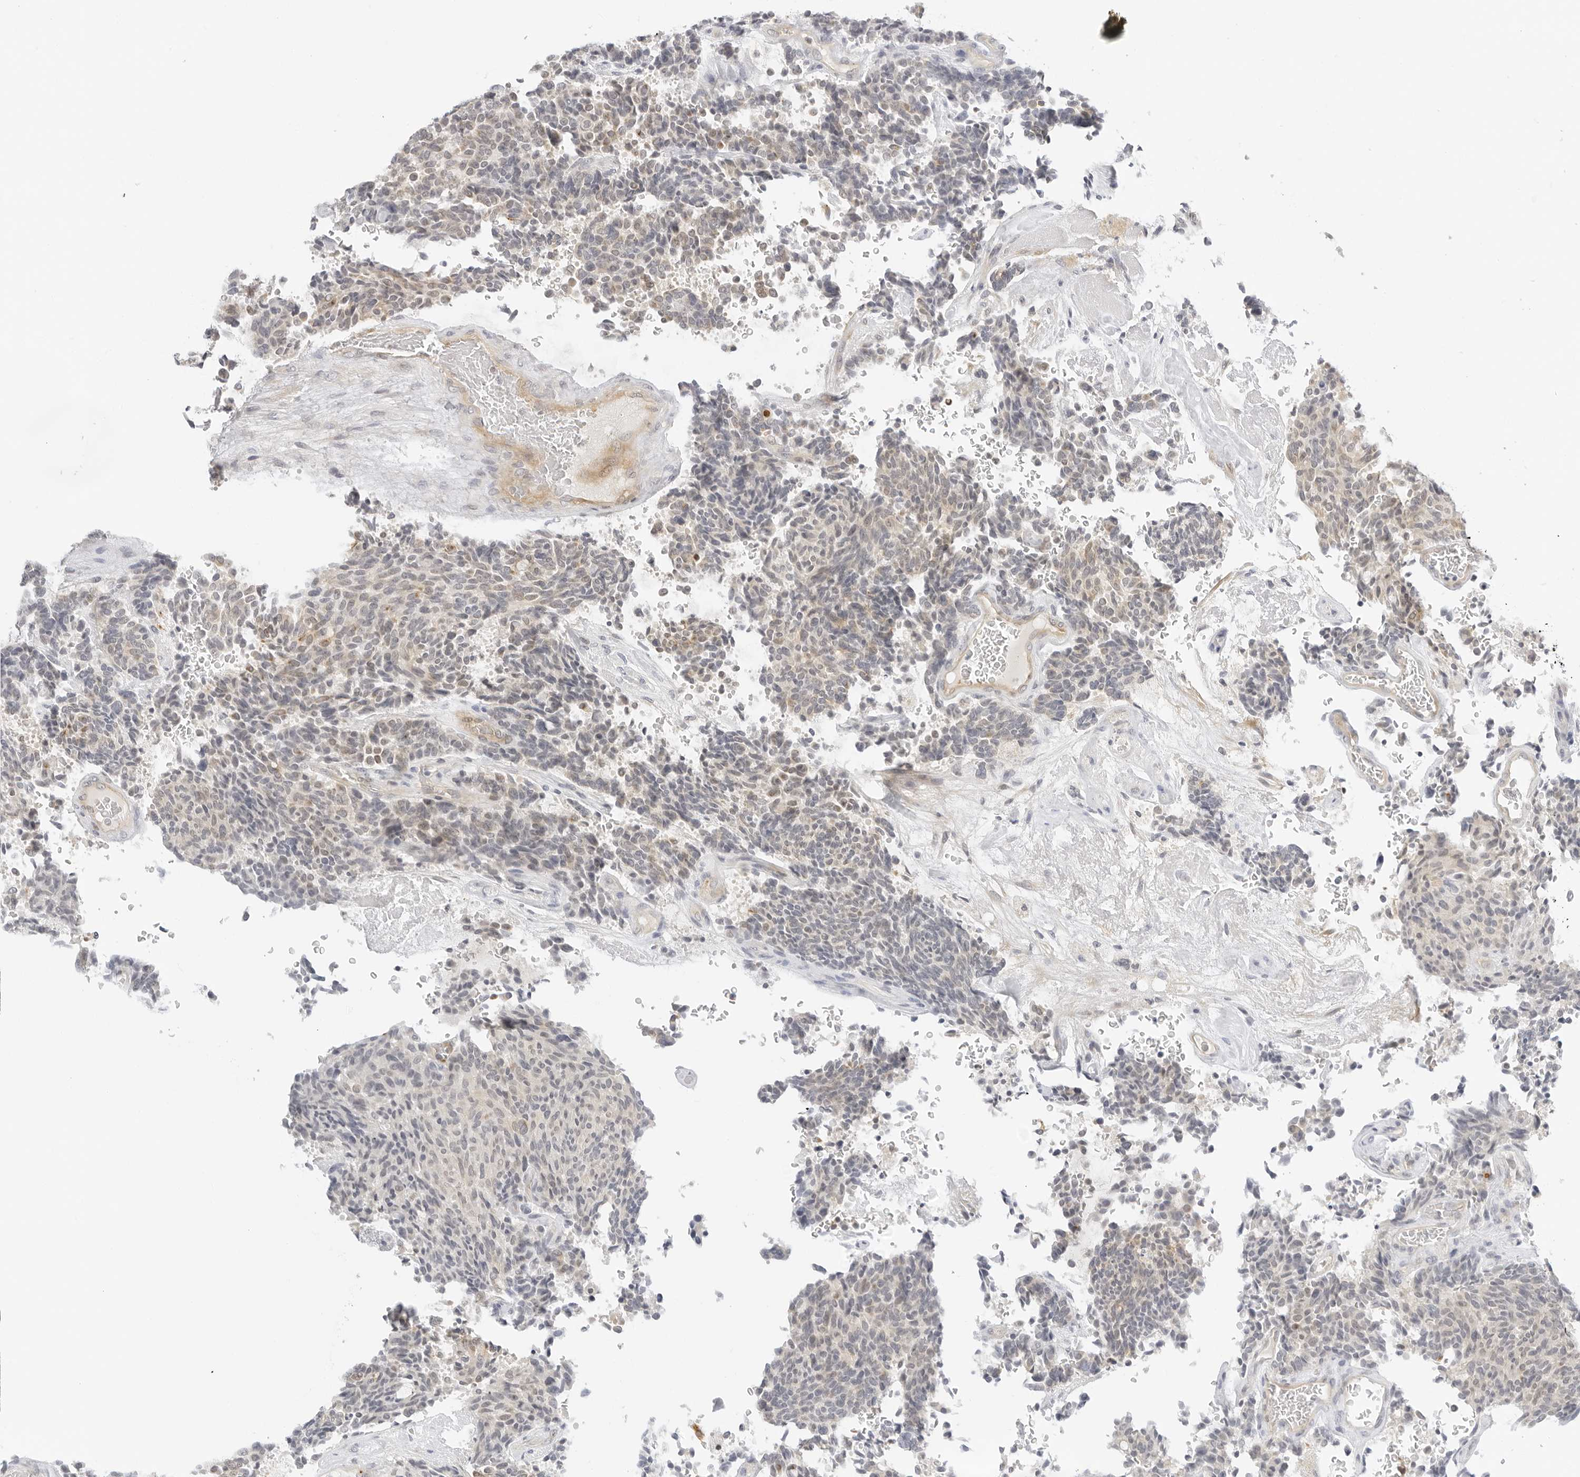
{"staining": {"intensity": "negative", "quantity": "none", "location": "none"}, "tissue": "carcinoid", "cell_type": "Tumor cells", "image_type": "cancer", "snomed": [{"axis": "morphology", "description": "Carcinoid, malignant, NOS"}, {"axis": "topography", "description": "Pancreas"}], "caption": "IHC photomicrograph of human carcinoid (malignant) stained for a protein (brown), which exhibits no staining in tumor cells.", "gene": "OSCP1", "patient": {"sex": "female", "age": 54}}